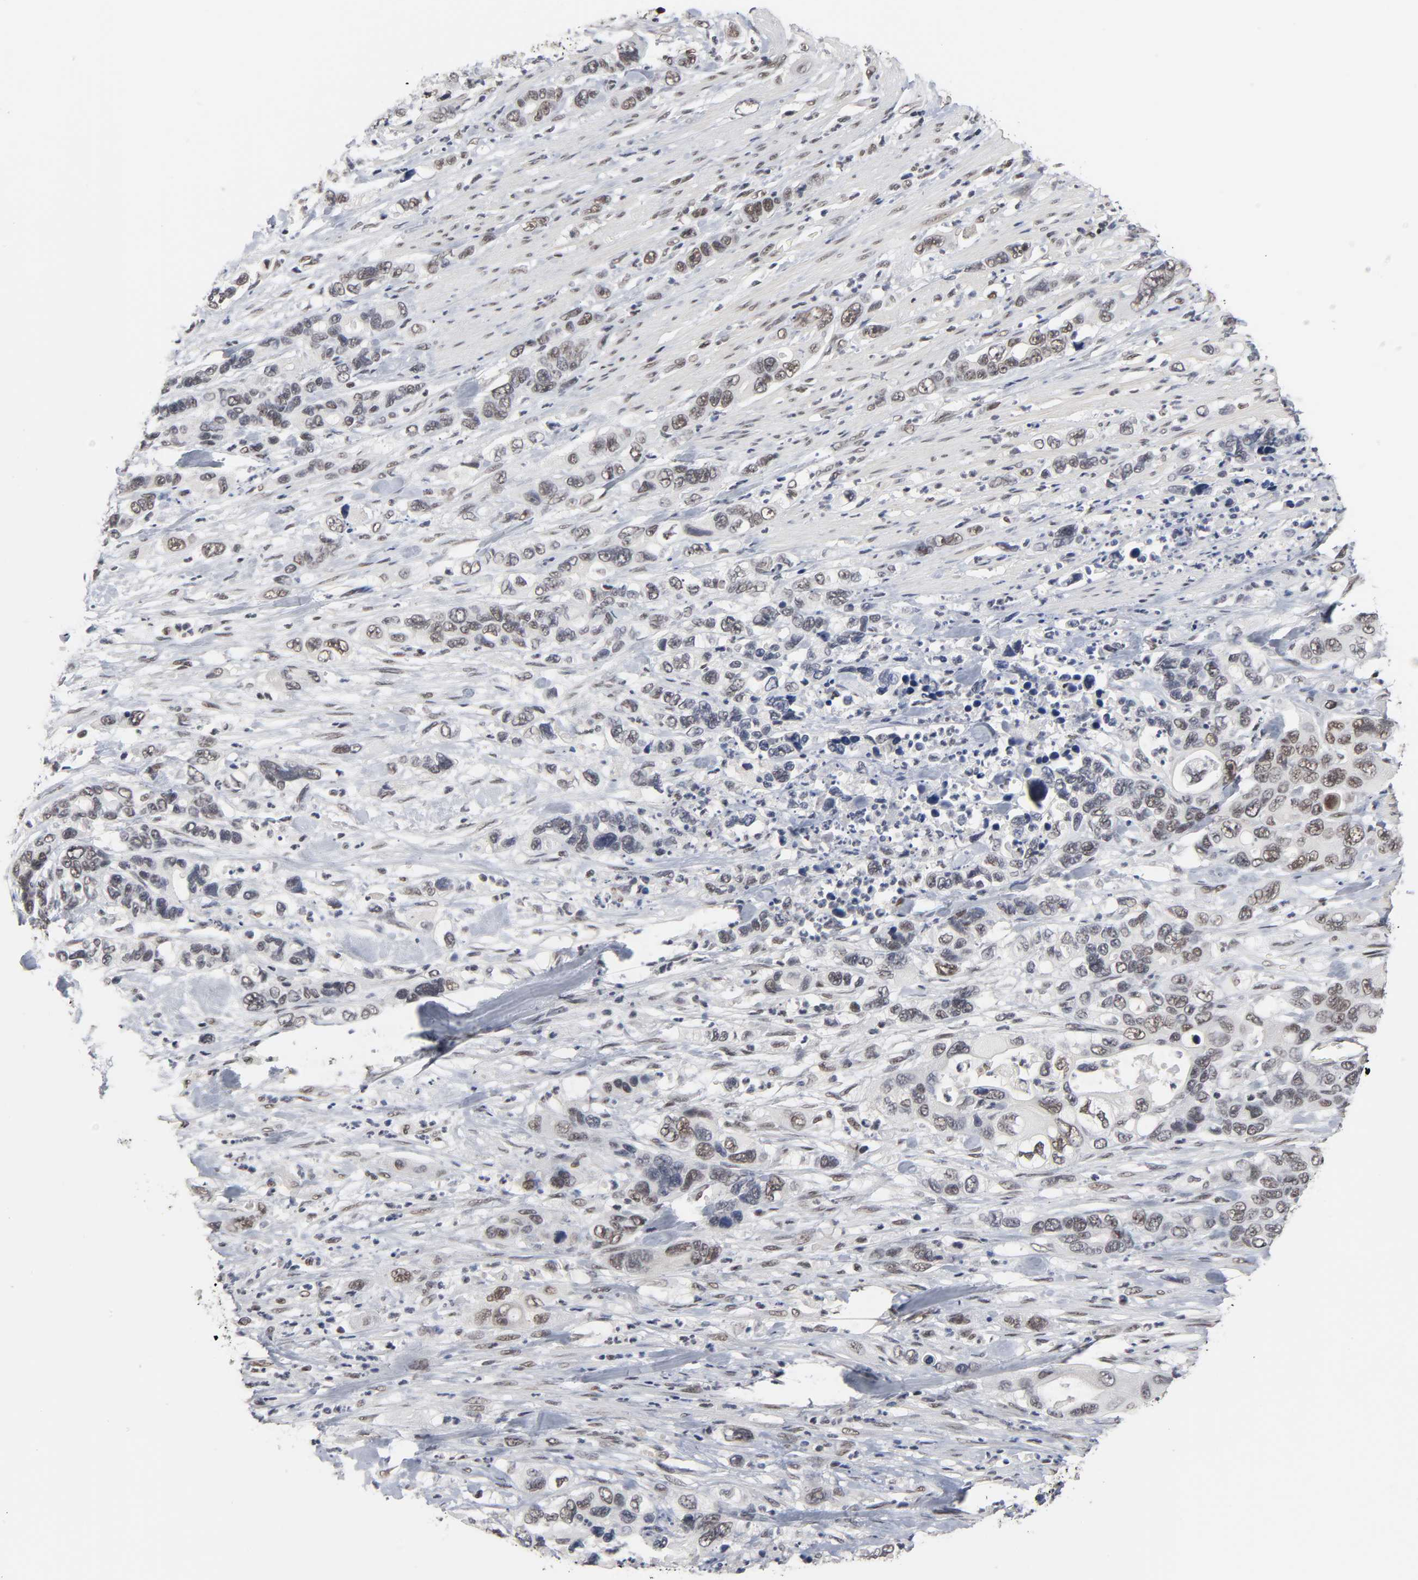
{"staining": {"intensity": "weak", "quantity": ">75%", "location": "nuclear"}, "tissue": "pancreatic cancer", "cell_type": "Tumor cells", "image_type": "cancer", "snomed": [{"axis": "morphology", "description": "Adenocarcinoma, NOS"}, {"axis": "topography", "description": "Pancreas"}], "caption": "Immunohistochemistry (IHC) histopathology image of neoplastic tissue: human adenocarcinoma (pancreatic) stained using immunohistochemistry demonstrates low levels of weak protein expression localized specifically in the nuclear of tumor cells, appearing as a nuclear brown color.", "gene": "TRIM33", "patient": {"sex": "female", "age": 71}}